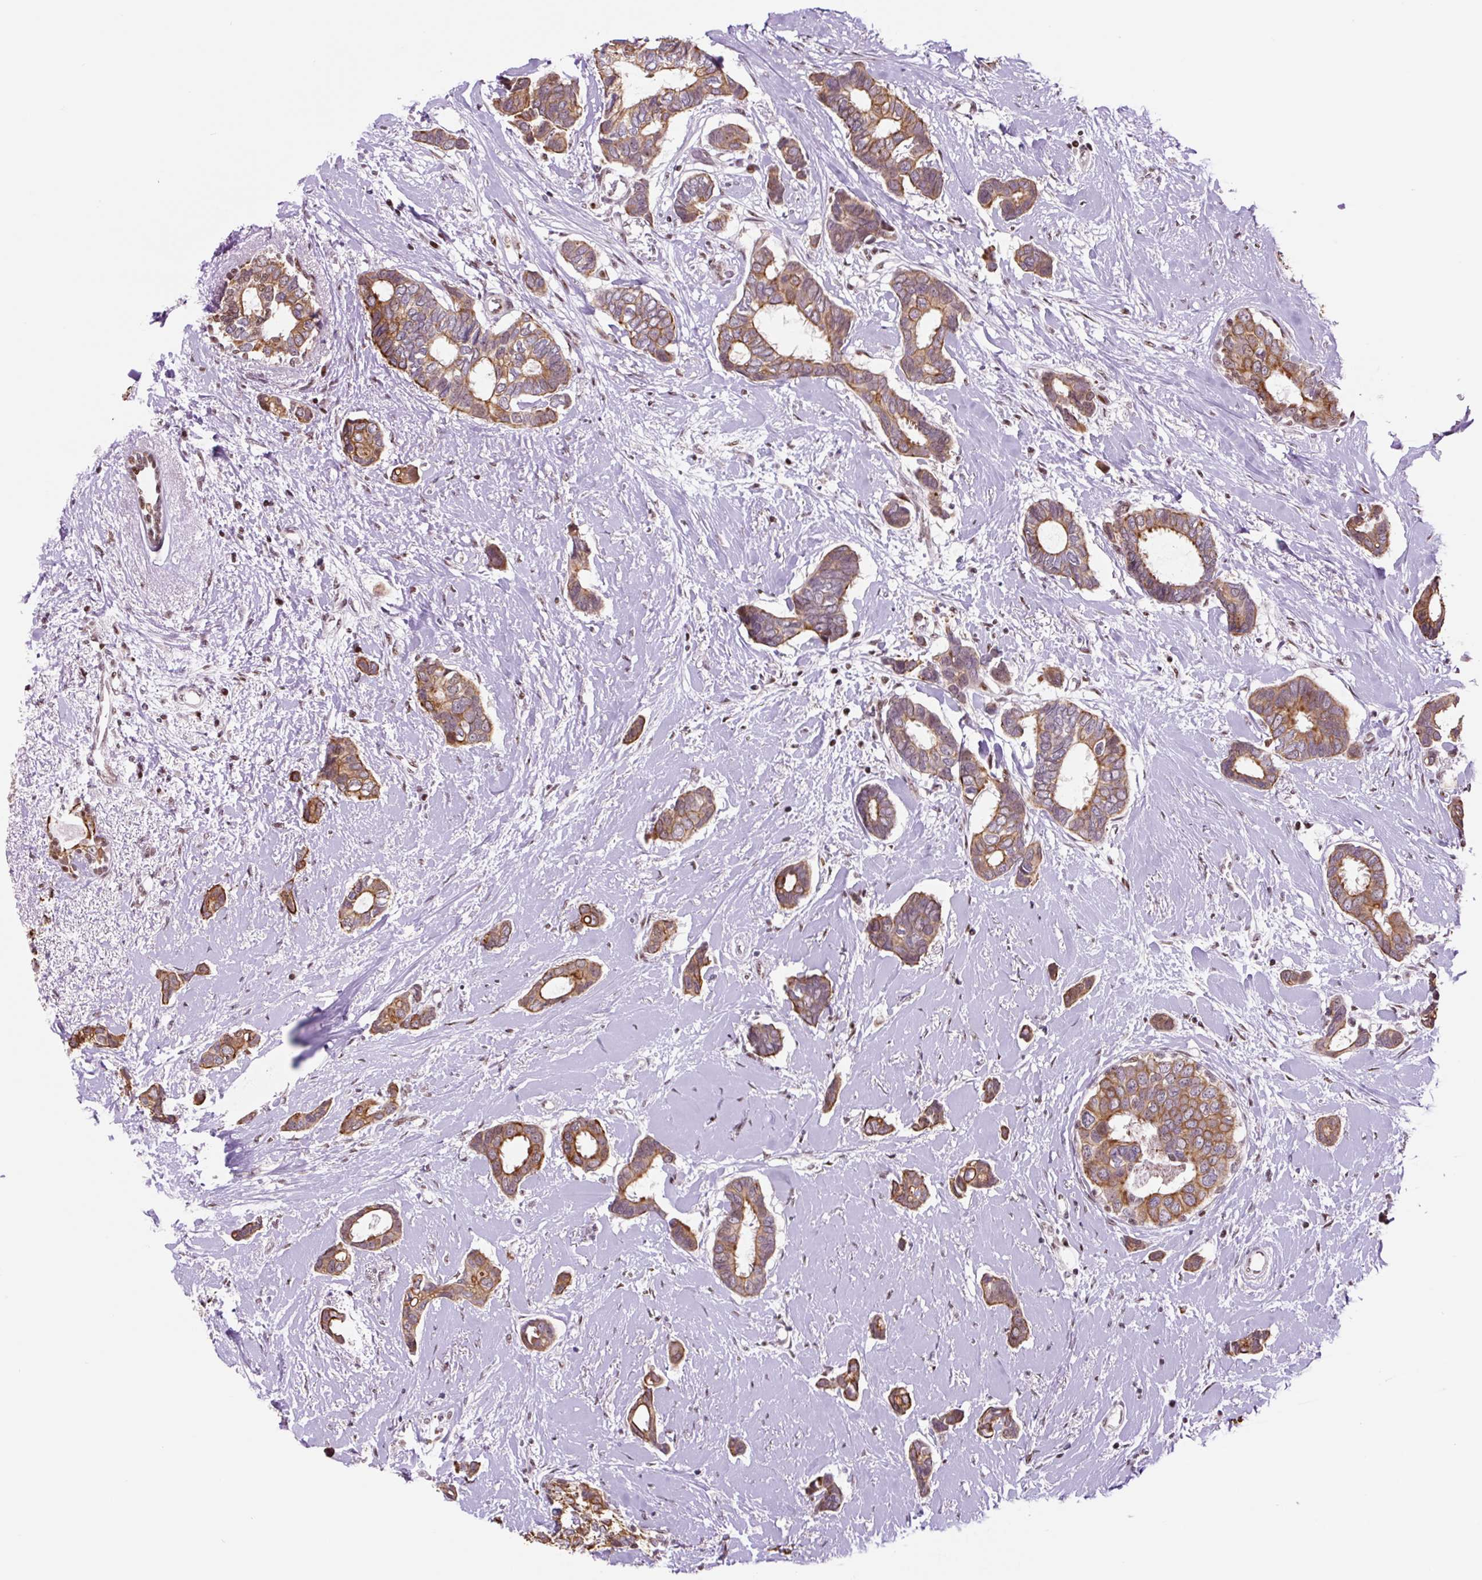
{"staining": {"intensity": "moderate", "quantity": "25%-75%", "location": "cytoplasmic/membranous"}, "tissue": "breast cancer", "cell_type": "Tumor cells", "image_type": "cancer", "snomed": [{"axis": "morphology", "description": "Duct carcinoma"}, {"axis": "topography", "description": "Breast"}], "caption": "Immunohistochemistry of human infiltrating ductal carcinoma (breast) shows medium levels of moderate cytoplasmic/membranous positivity in approximately 25%-75% of tumor cells.", "gene": "TAF1A", "patient": {"sex": "female", "age": 73}}